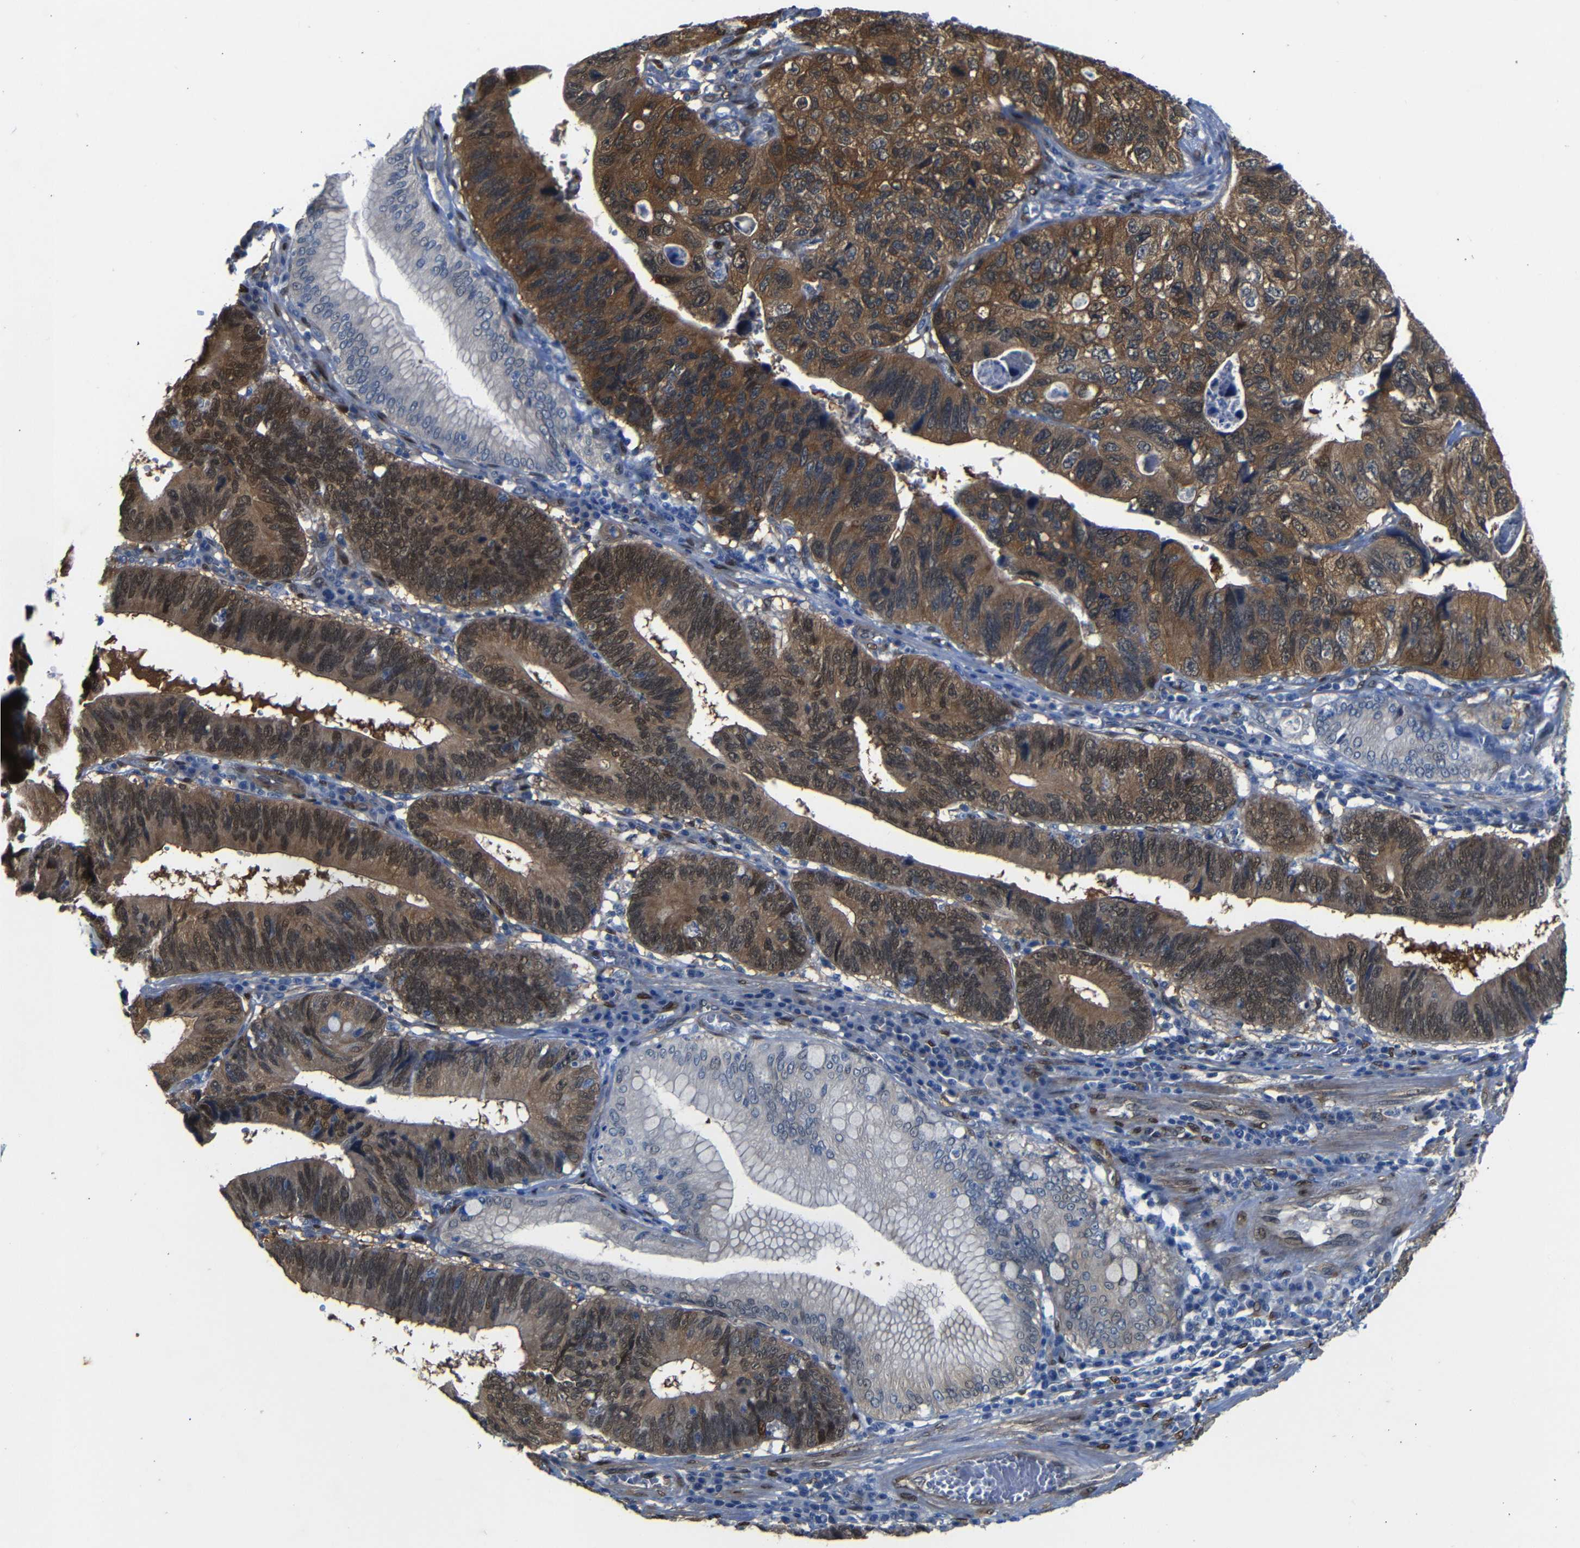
{"staining": {"intensity": "moderate", "quantity": ">75%", "location": "cytoplasmic/membranous,nuclear"}, "tissue": "stomach cancer", "cell_type": "Tumor cells", "image_type": "cancer", "snomed": [{"axis": "morphology", "description": "Adenocarcinoma, NOS"}, {"axis": "topography", "description": "Stomach"}], "caption": "A photomicrograph of adenocarcinoma (stomach) stained for a protein reveals moderate cytoplasmic/membranous and nuclear brown staining in tumor cells.", "gene": "YAP1", "patient": {"sex": "male", "age": 59}}